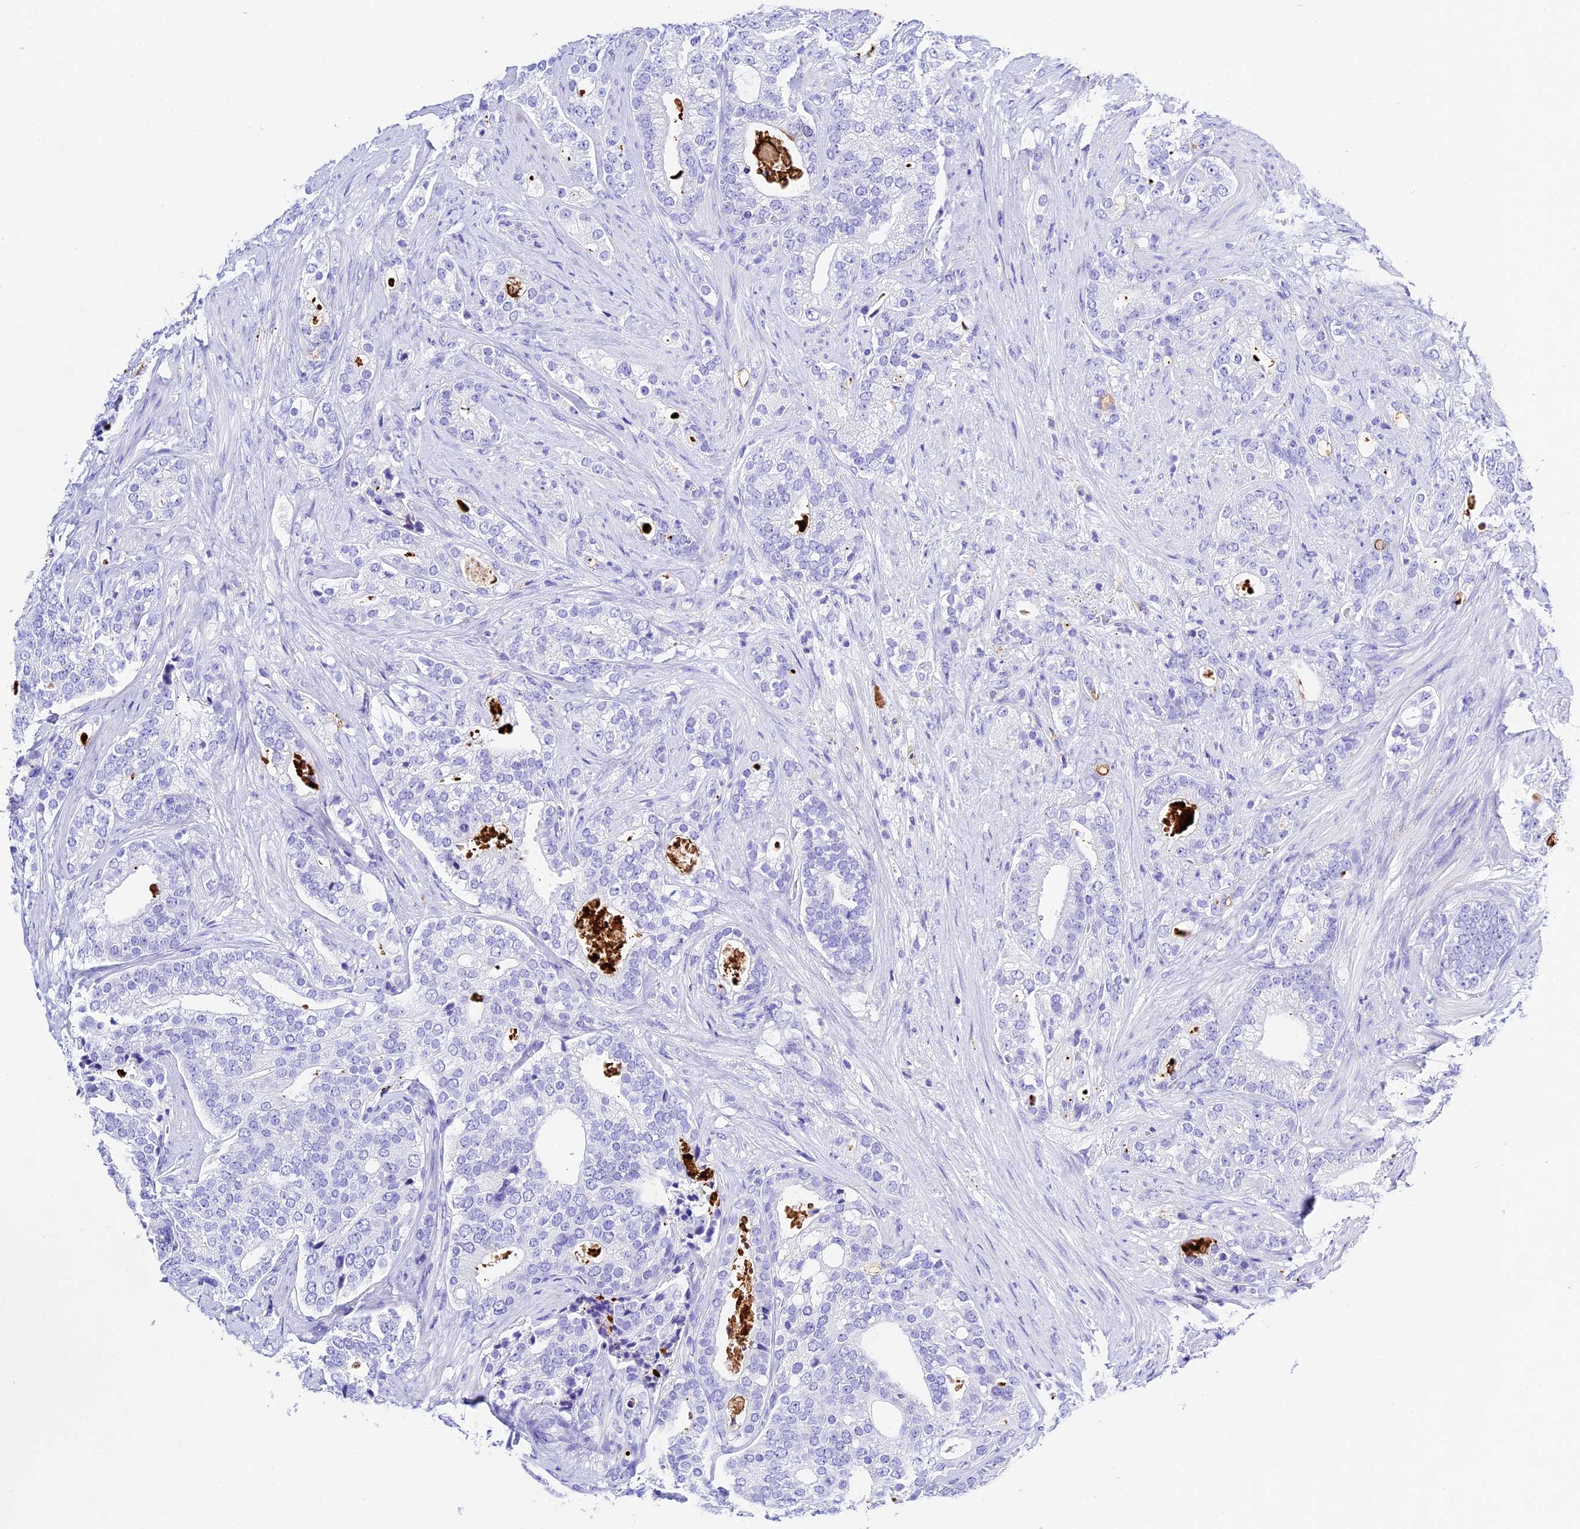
{"staining": {"intensity": "negative", "quantity": "none", "location": "none"}, "tissue": "prostate cancer", "cell_type": "Tumor cells", "image_type": "cancer", "snomed": [{"axis": "morphology", "description": "Adenocarcinoma, High grade"}, {"axis": "topography", "description": "Prostate and seminal vesicle, NOS"}], "caption": "DAB immunohistochemical staining of high-grade adenocarcinoma (prostate) exhibits no significant expression in tumor cells.", "gene": "PSG11", "patient": {"sex": "male", "age": 67}}